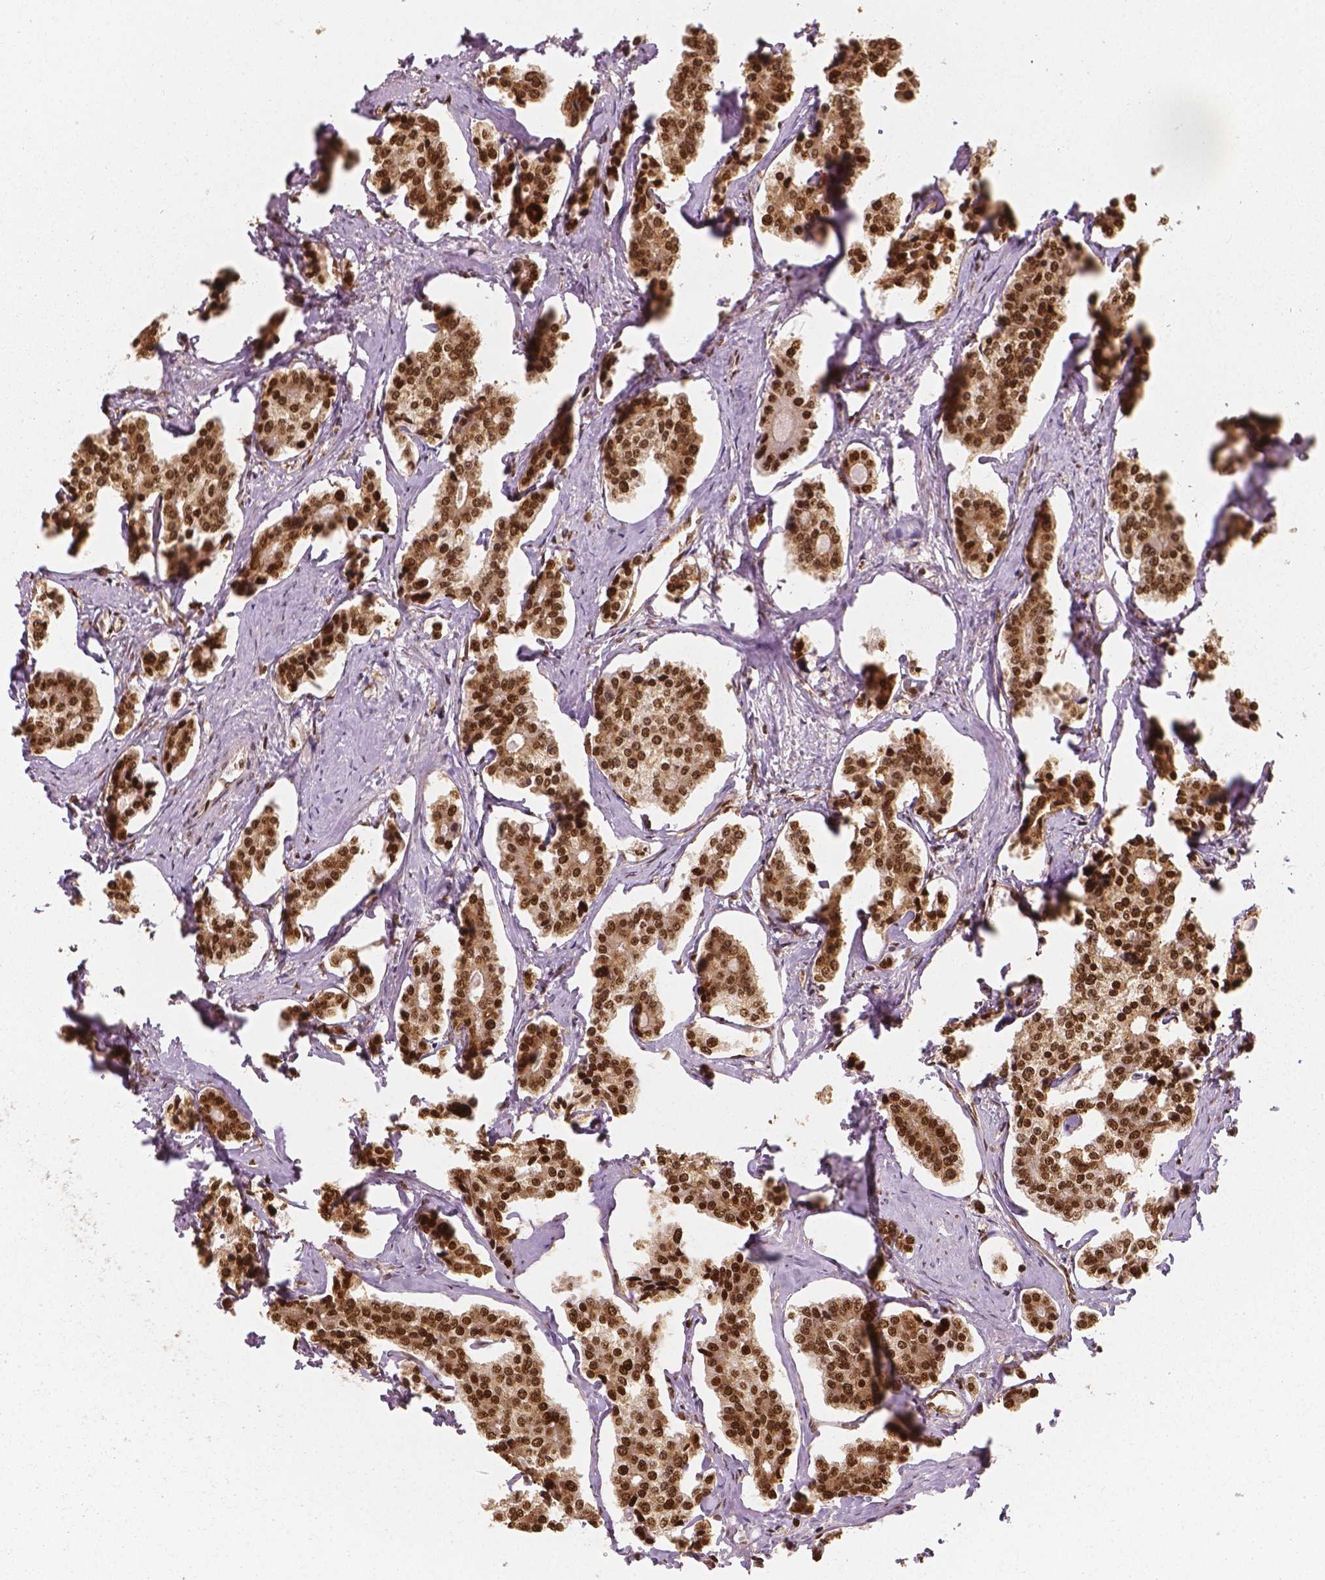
{"staining": {"intensity": "strong", "quantity": ">75%", "location": "nuclear"}, "tissue": "carcinoid", "cell_type": "Tumor cells", "image_type": "cancer", "snomed": [{"axis": "morphology", "description": "Carcinoid, malignant, NOS"}, {"axis": "topography", "description": "Small intestine"}], "caption": "Immunohistochemical staining of human carcinoid (malignant) displays high levels of strong nuclear staining in approximately >75% of tumor cells. (Brightfield microscopy of DAB IHC at high magnification).", "gene": "NUCKS1", "patient": {"sex": "female", "age": 65}}